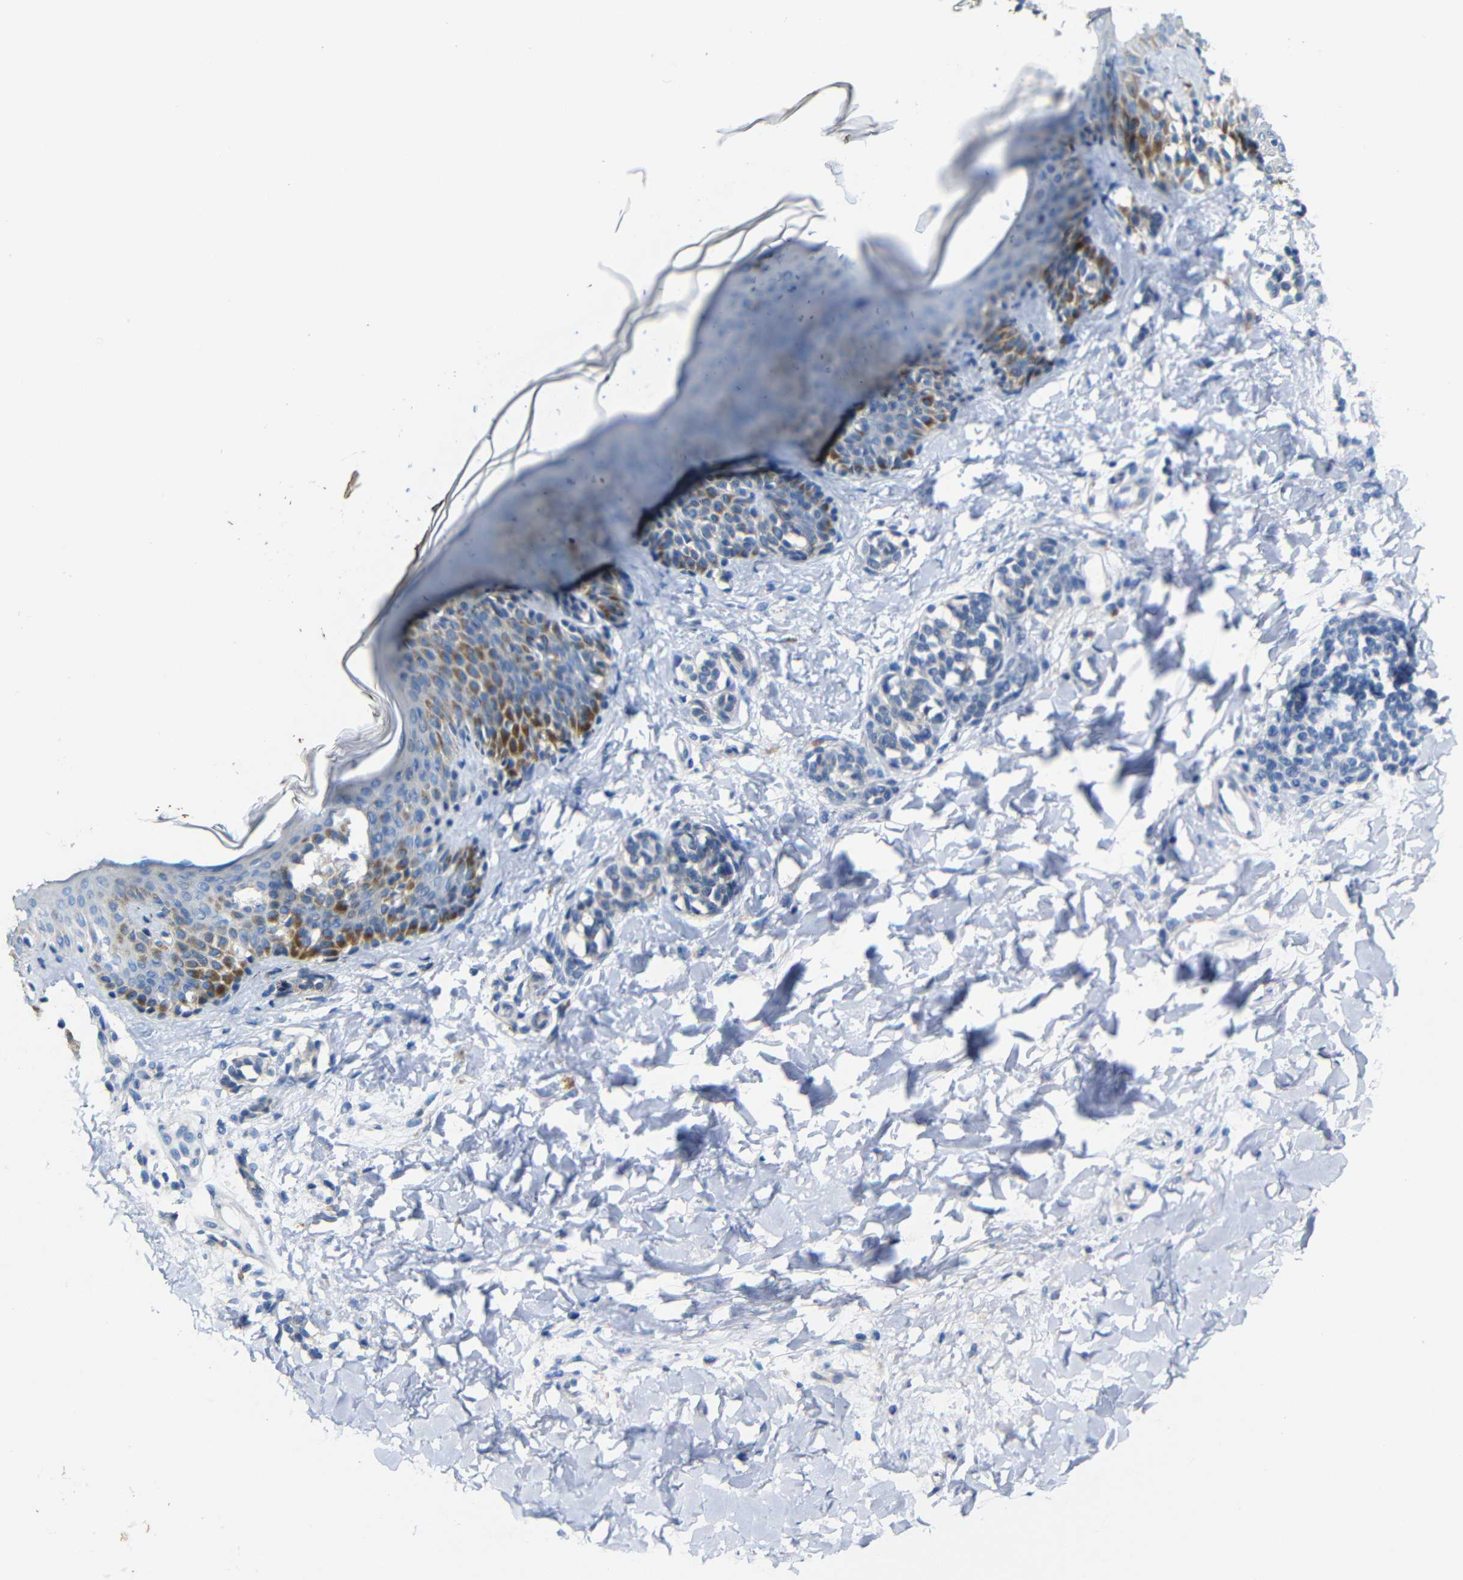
{"staining": {"intensity": "negative", "quantity": "none", "location": "none"}, "tissue": "skin", "cell_type": "Fibroblasts", "image_type": "normal", "snomed": [{"axis": "morphology", "description": "Normal tissue, NOS"}, {"axis": "topography", "description": "Skin"}], "caption": "High magnification brightfield microscopy of unremarkable skin stained with DAB (3,3'-diaminobenzidine) (brown) and counterstained with hematoxylin (blue): fibroblasts show no significant positivity. Nuclei are stained in blue.", "gene": "ACKR2", "patient": {"sex": "male", "age": 16}}